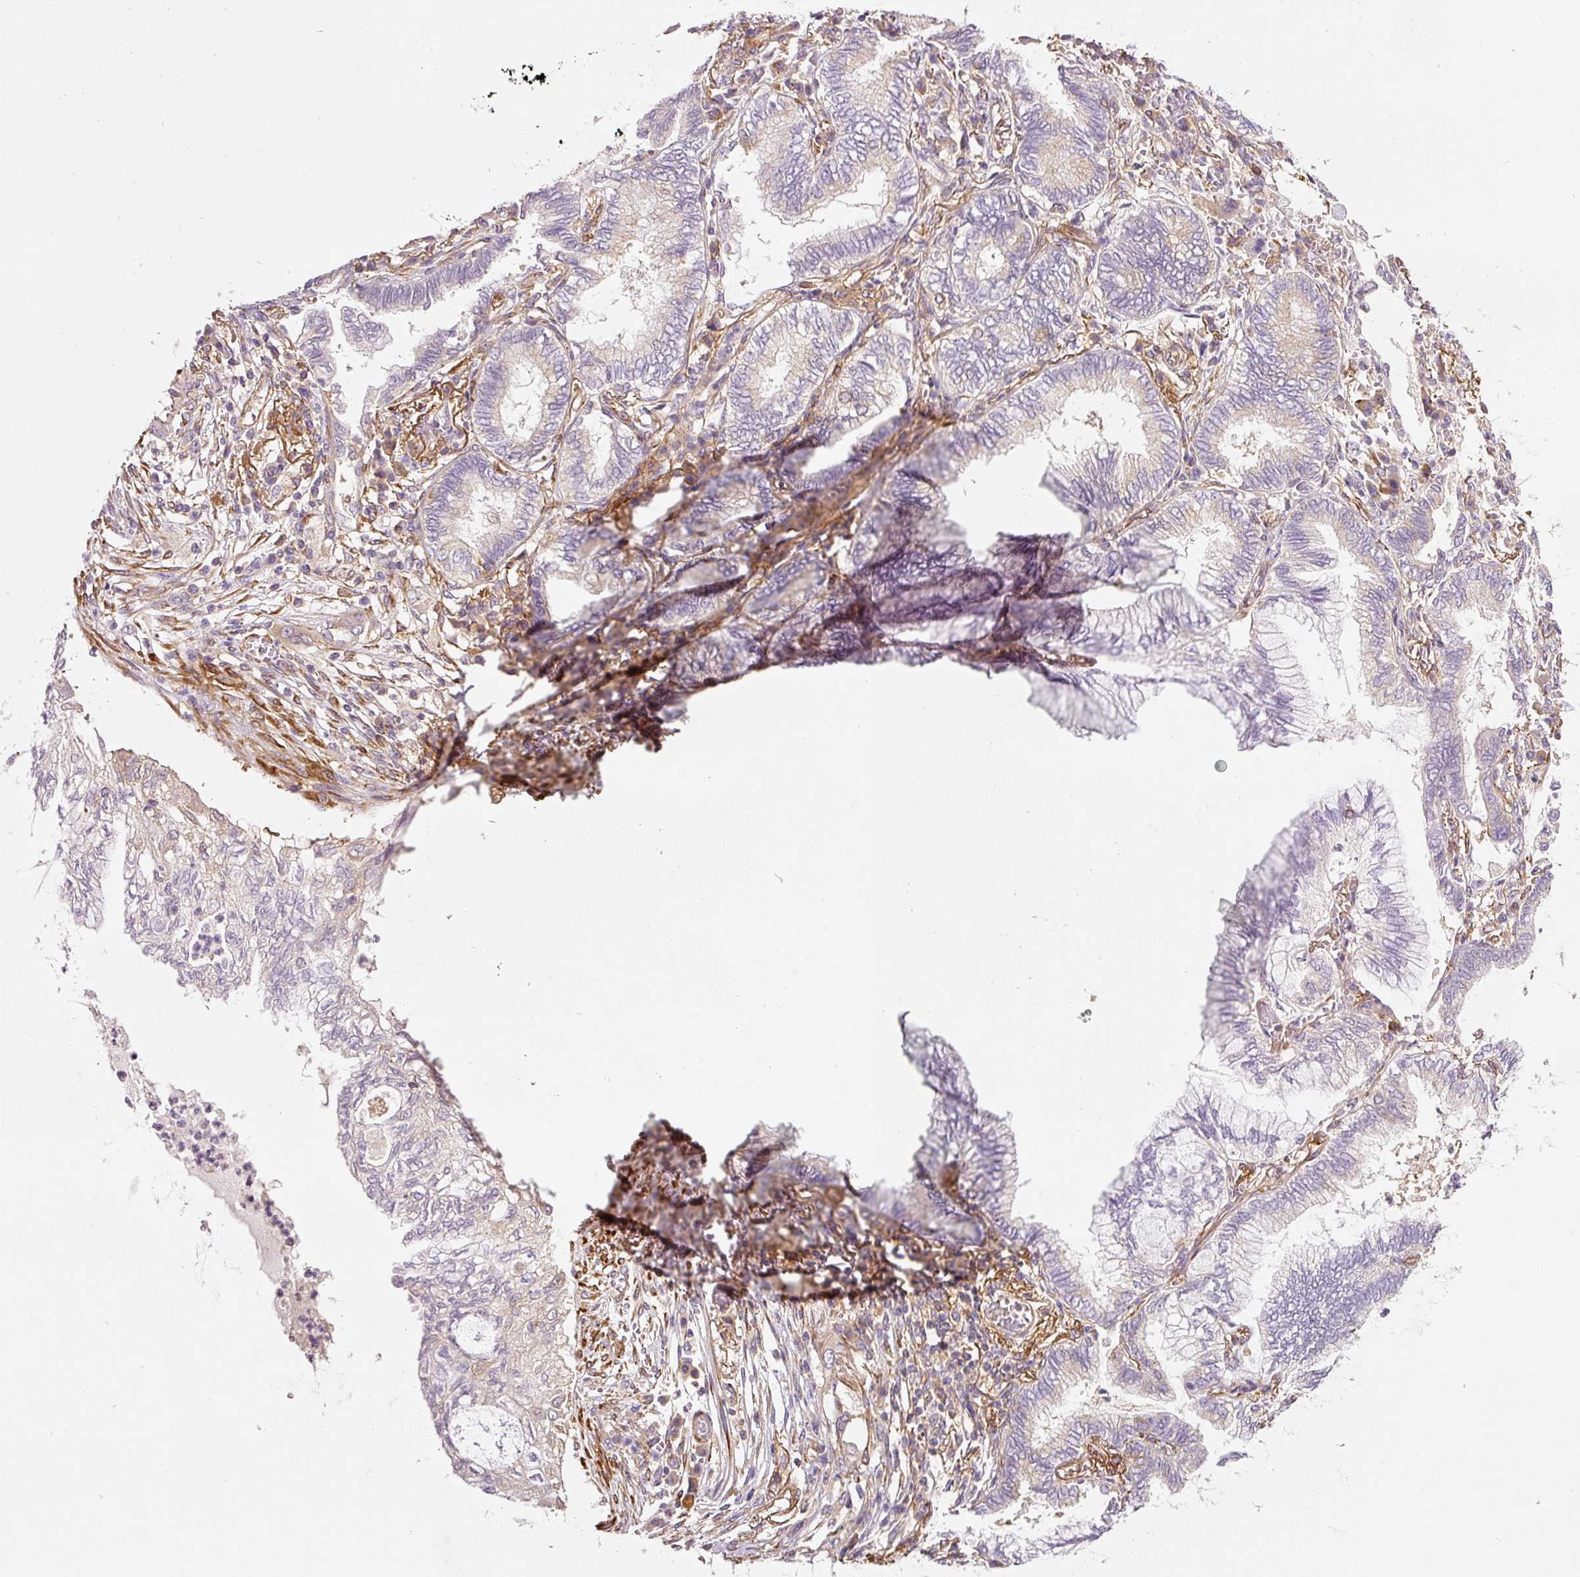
{"staining": {"intensity": "negative", "quantity": "none", "location": "none"}, "tissue": "lung cancer", "cell_type": "Tumor cells", "image_type": "cancer", "snomed": [{"axis": "morphology", "description": "Adenocarcinoma, NOS"}, {"axis": "topography", "description": "Lung"}], "caption": "This is an immunohistochemistry (IHC) micrograph of lung cancer (adenocarcinoma). There is no expression in tumor cells.", "gene": "RNF167", "patient": {"sex": "female", "age": 70}}